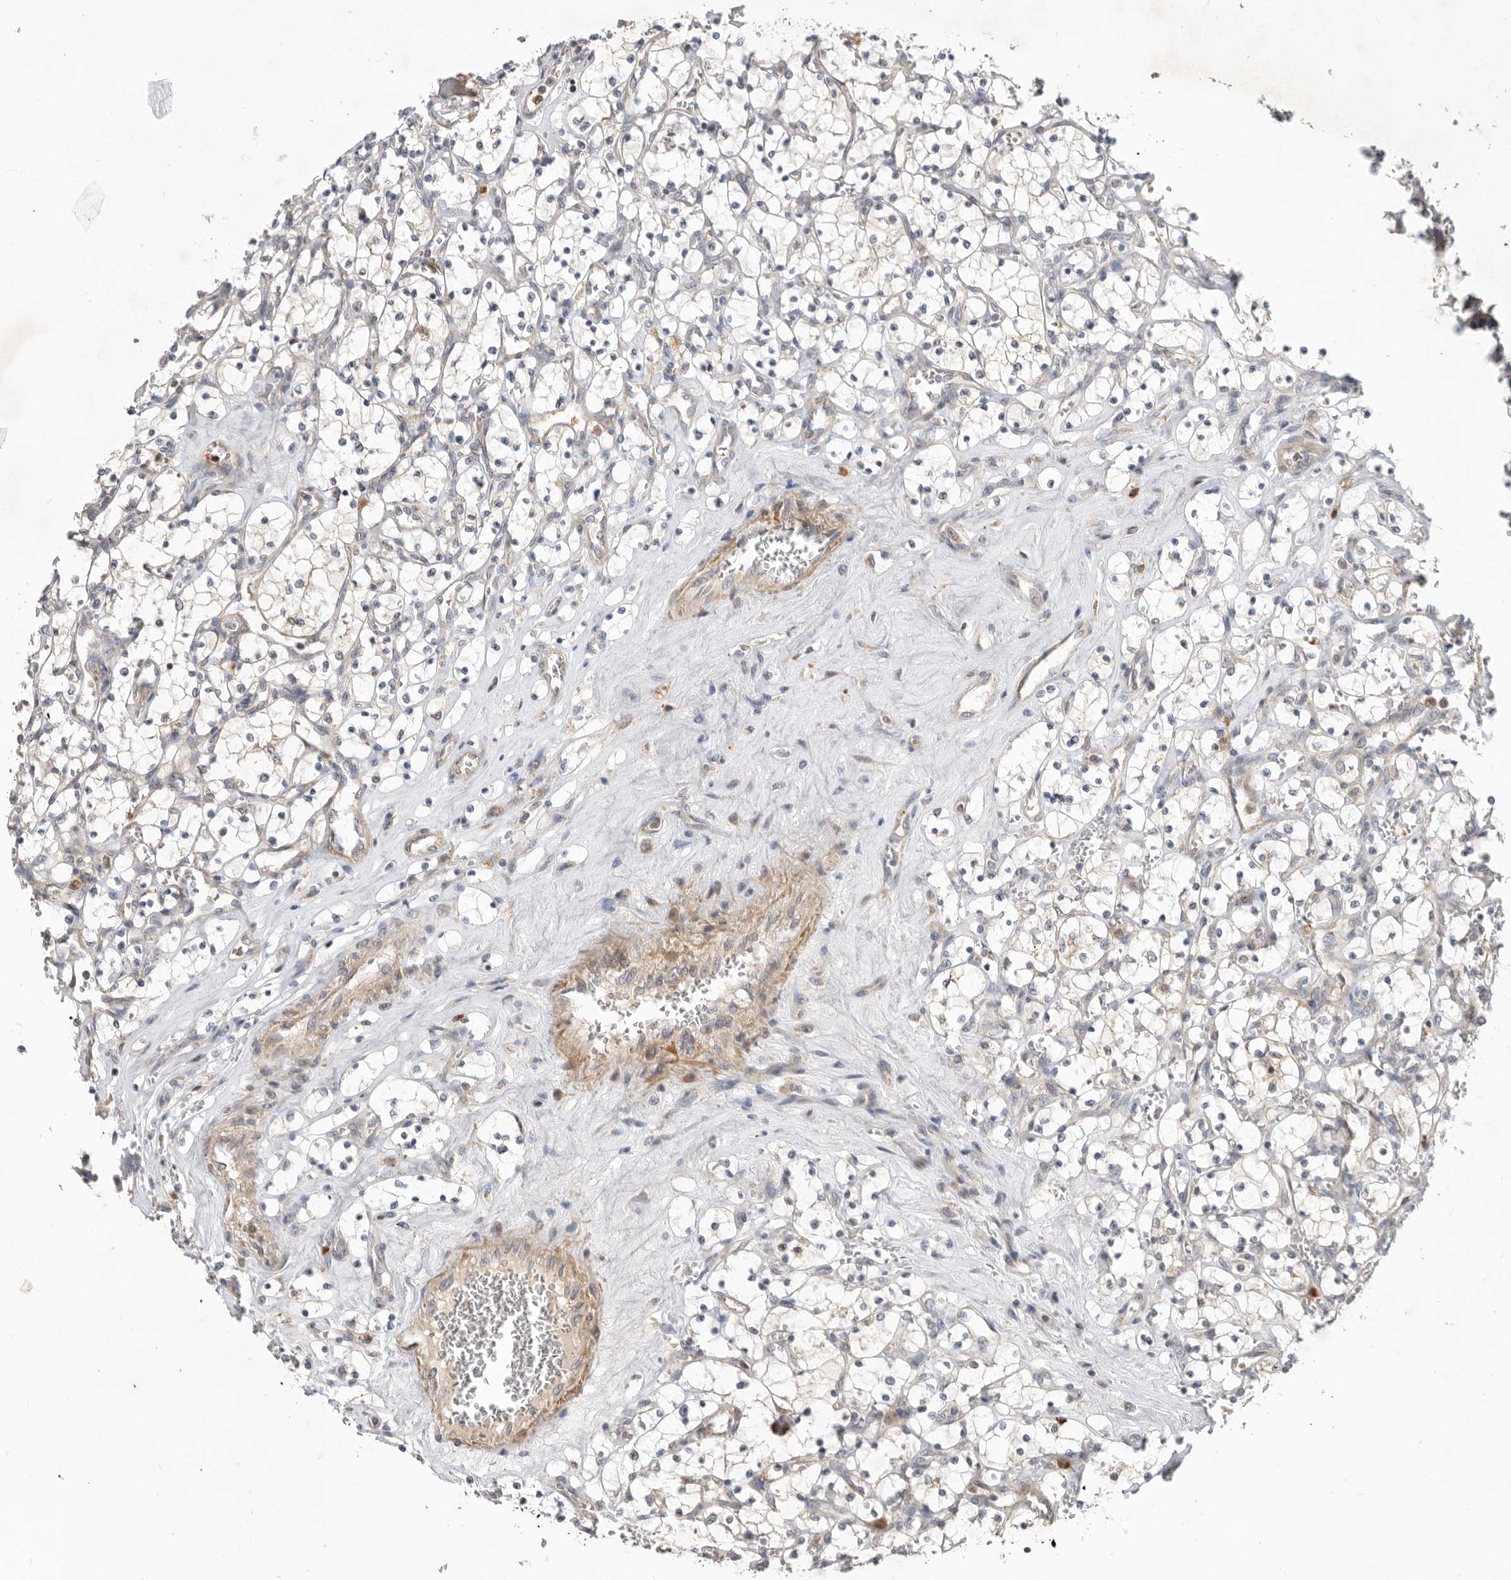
{"staining": {"intensity": "negative", "quantity": "none", "location": "none"}, "tissue": "renal cancer", "cell_type": "Tumor cells", "image_type": "cancer", "snomed": [{"axis": "morphology", "description": "Adenocarcinoma, NOS"}, {"axis": "topography", "description": "Kidney"}], "caption": "IHC histopathology image of neoplastic tissue: human renal cancer stained with DAB shows no significant protein positivity in tumor cells.", "gene": "GNE", "patient": {"sex": "female", "age": 69}}